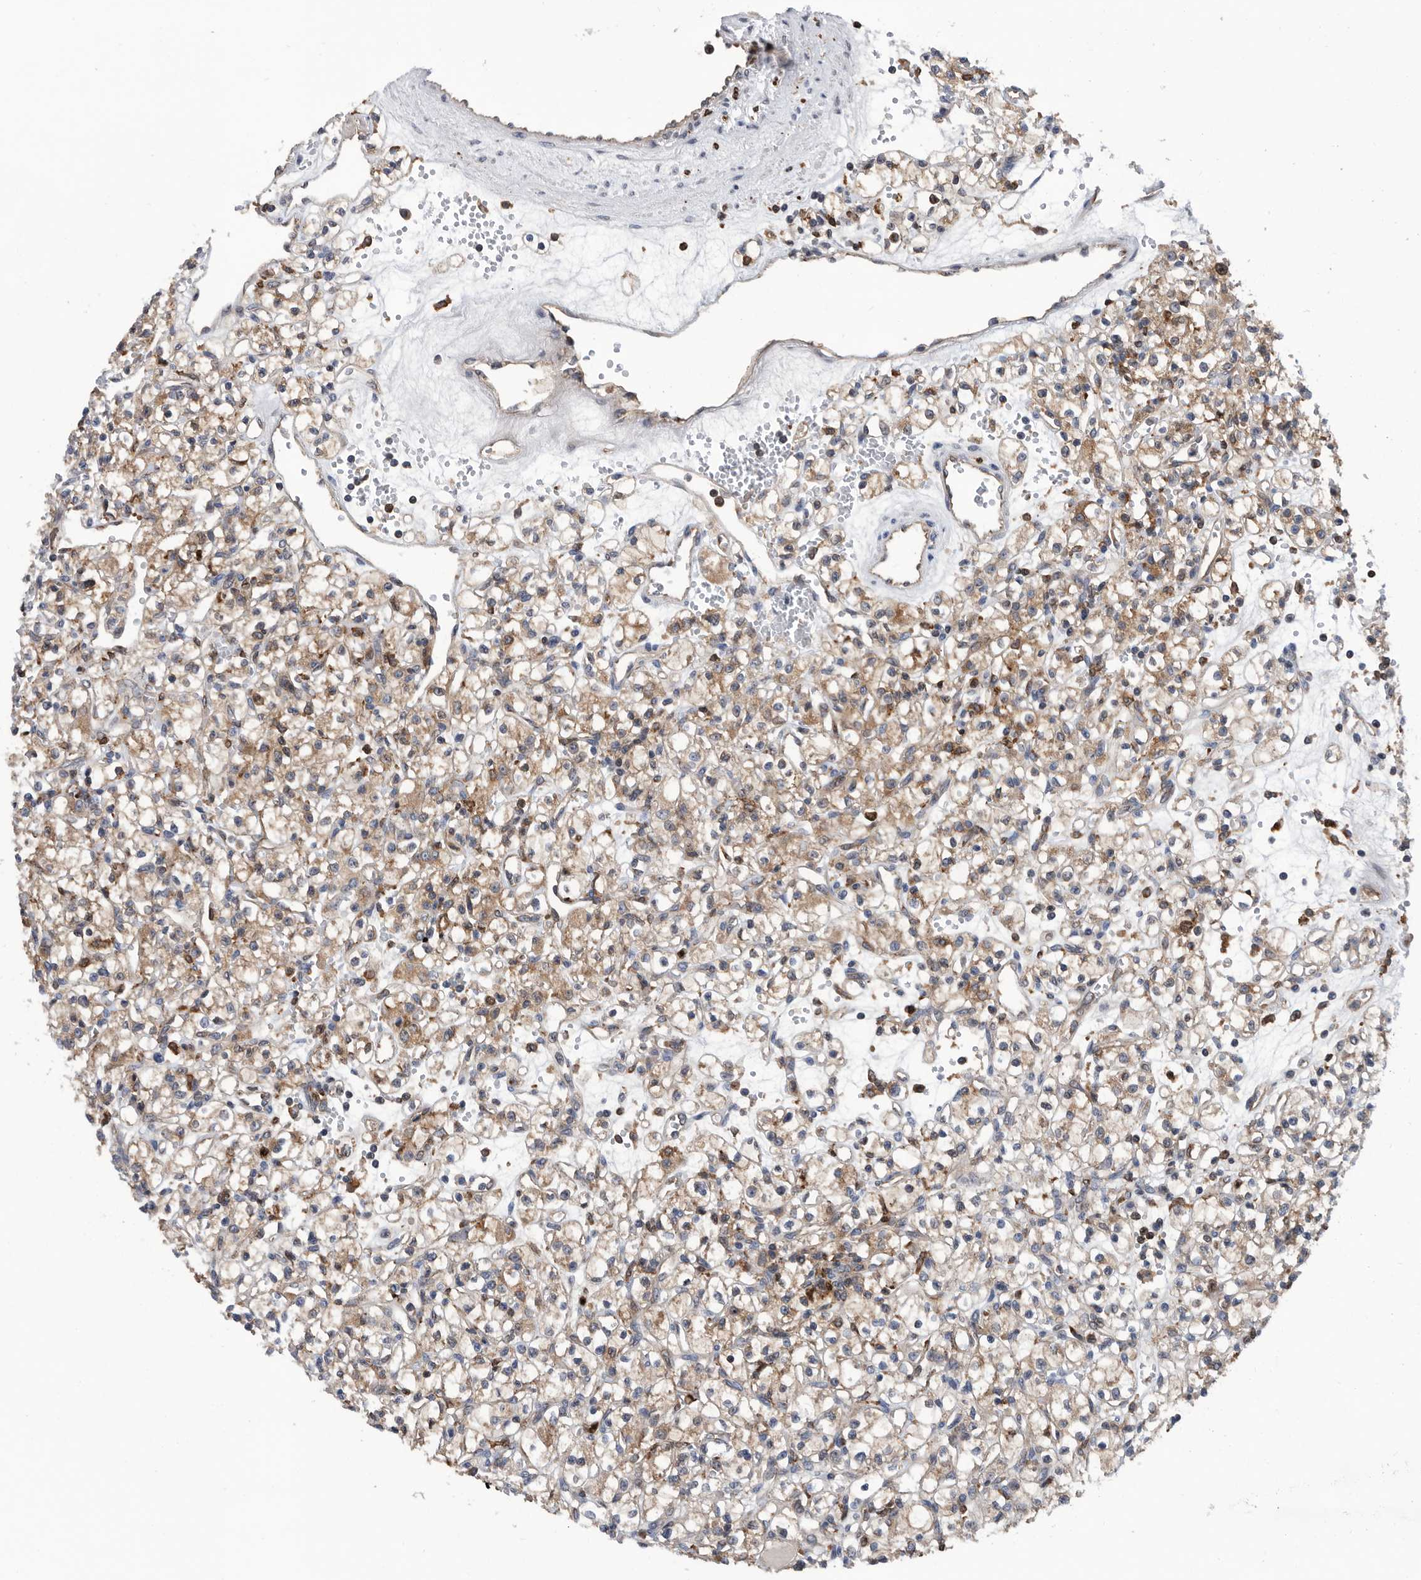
{"staining": {"intensity": "moderate", "quantity": ">75%", "location": "cytoplasmic/membranous"}, "tissue": "renal cancer", "cell_type": "Tumor cells", "image_type": "cancer", "snomed": [{"axis": "morphology", "description": "Adenocarcinoma, NOS"}, {"axis": "topography", "description": "Kidney"}], "caption": "An image of human renal adenocarcinoma stained for a protein displays moderate cytoplasmic/membranous brown staining in tumor cells.", "gene": "ATAD2", "patient": {"sex": "female", "age": 59}}